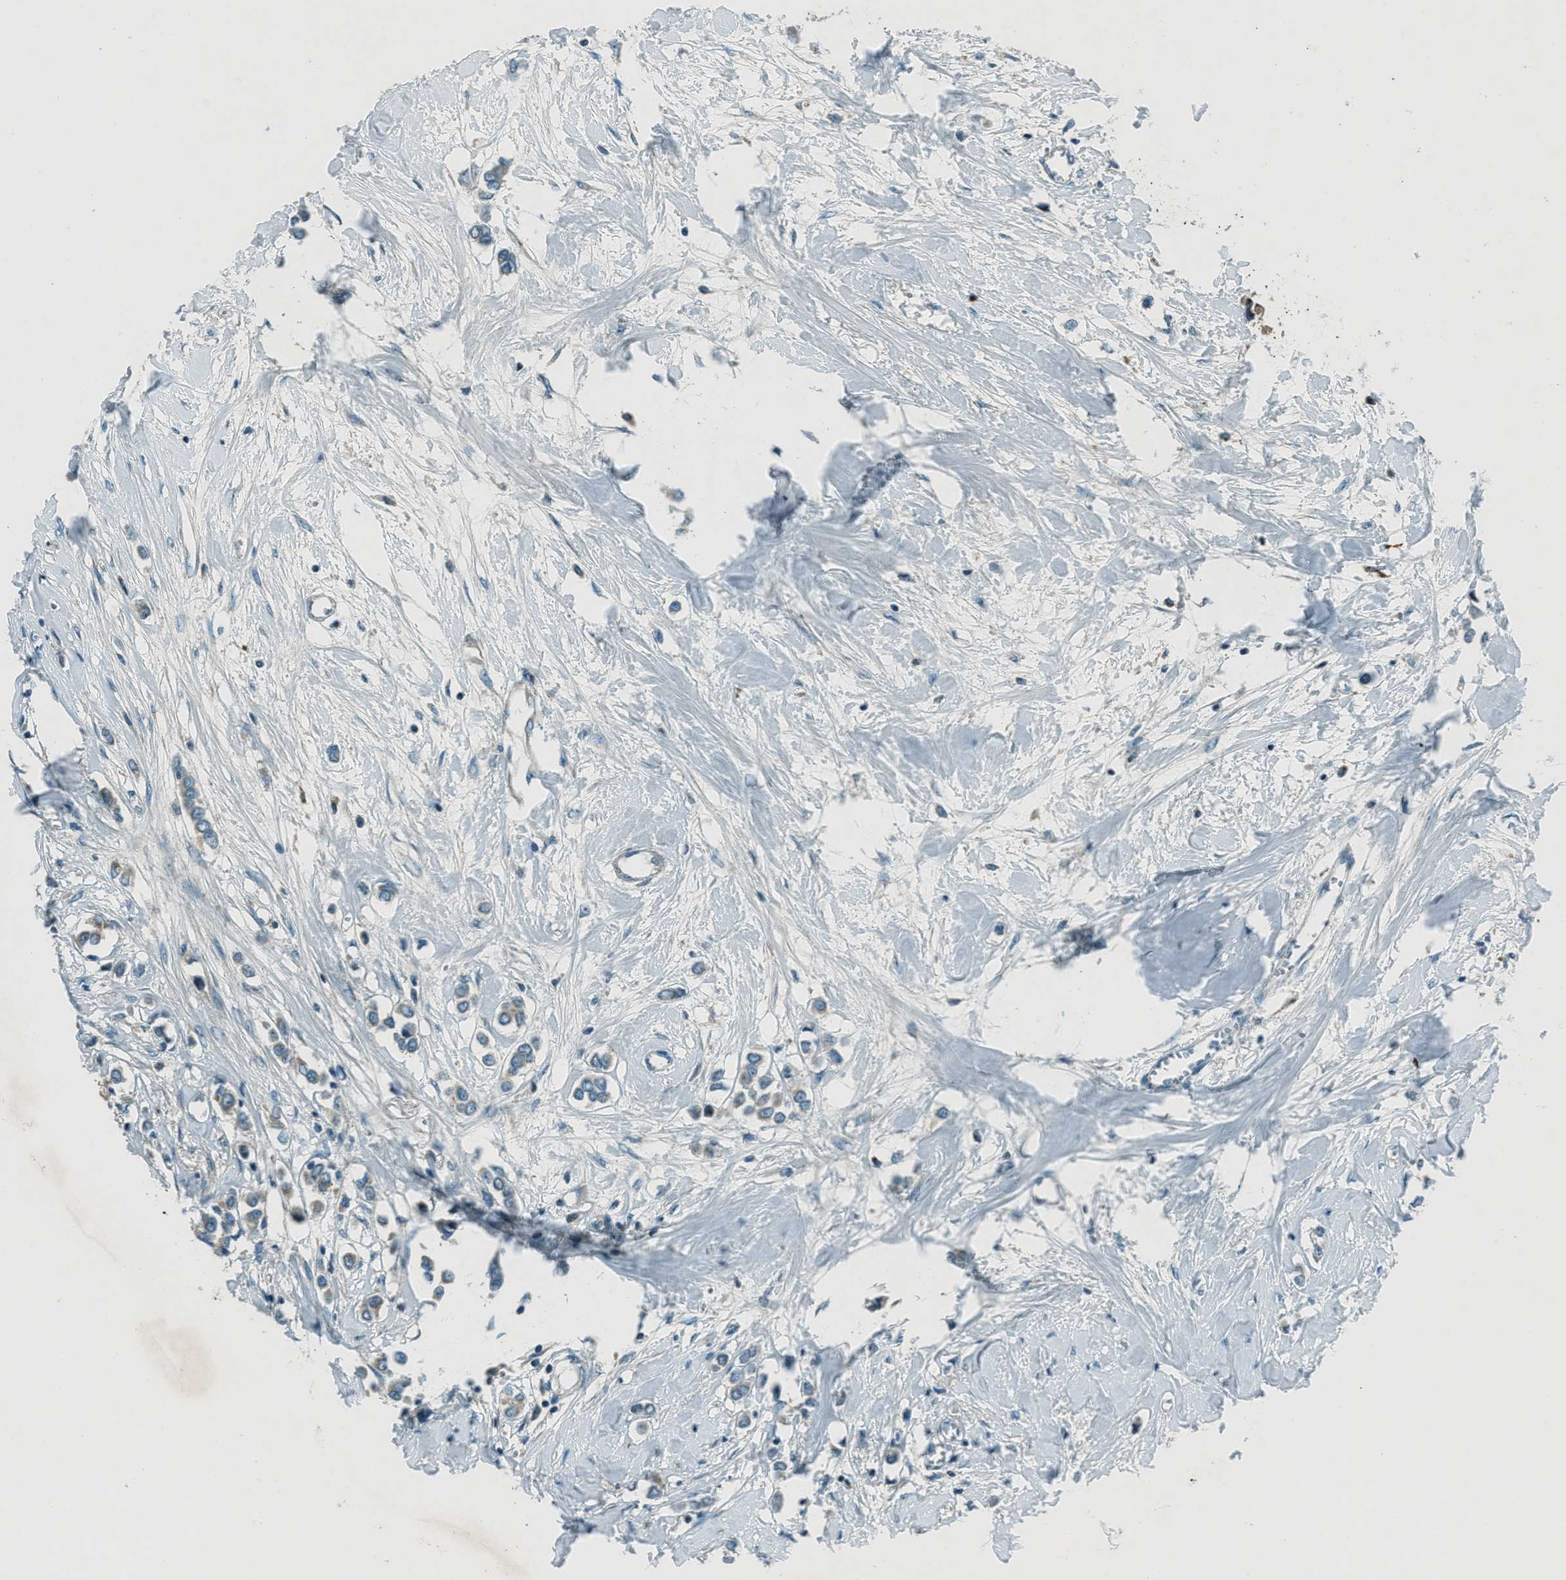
{"staining": {"intensity": "weak", "quantity": "25%-75%", "location": "cytoplasmic/membranous"}, "tissue": "breast cancer", "cell_type": "Tumor cells", "image_type": "cancer", "snomed": [{"axis": "morphology", "description": "Lobular carcinoma"}, {"axis": "topography", "description": "Breast"}], "caption": "Immunohistochemical staining of human breast cancer (lobular carcinoma) displays low levels of weak cytoplasmic/membranous protein expression in about 25%-75% of tumor cells.", "gene": "FAR1", "patient": {"sex": "female", "age": 51}}